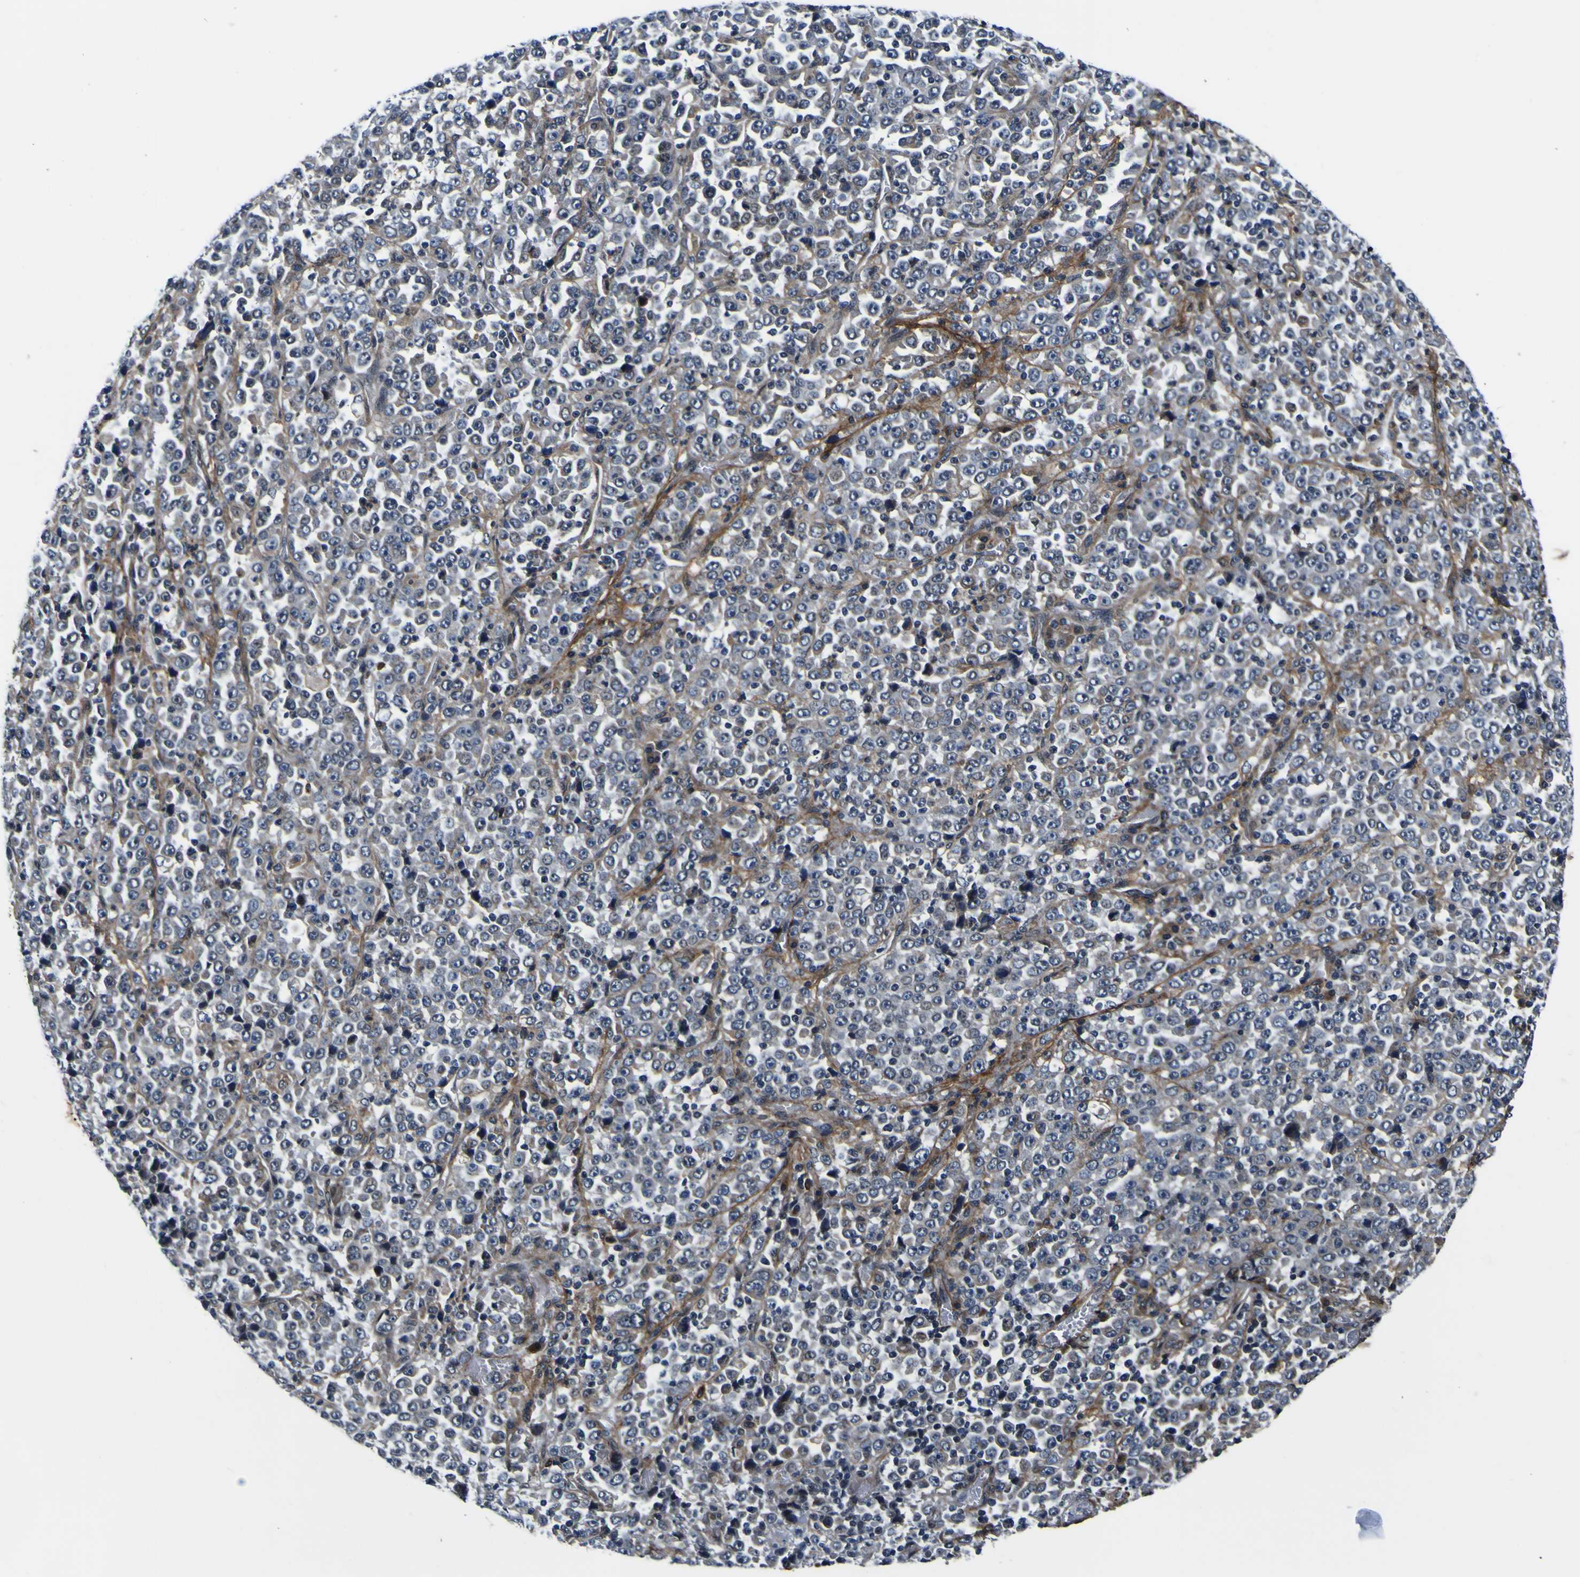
{"staining": {"intensity": "negative", "quantity": "none", "location": "none"}, "tissue": "stomach cancer", "cell_type": "Tumor cells", "image_type": "cancer", "snomed": [{"axis": "morphology", "description": "Normal tissue, NOS"}, {"axis": "morphology", "description": "Adenocarcinoma, NOS"}, {"axis": "topography", "description": "Stomach, upper"}, {"axis": "topography", "description": "Stomach"}], "caption": "There is no significant staining in tumor cells of stomach adenocarcinoma.", "gene": "POSTN", "patient": {"sex": "male", "age": 59}}